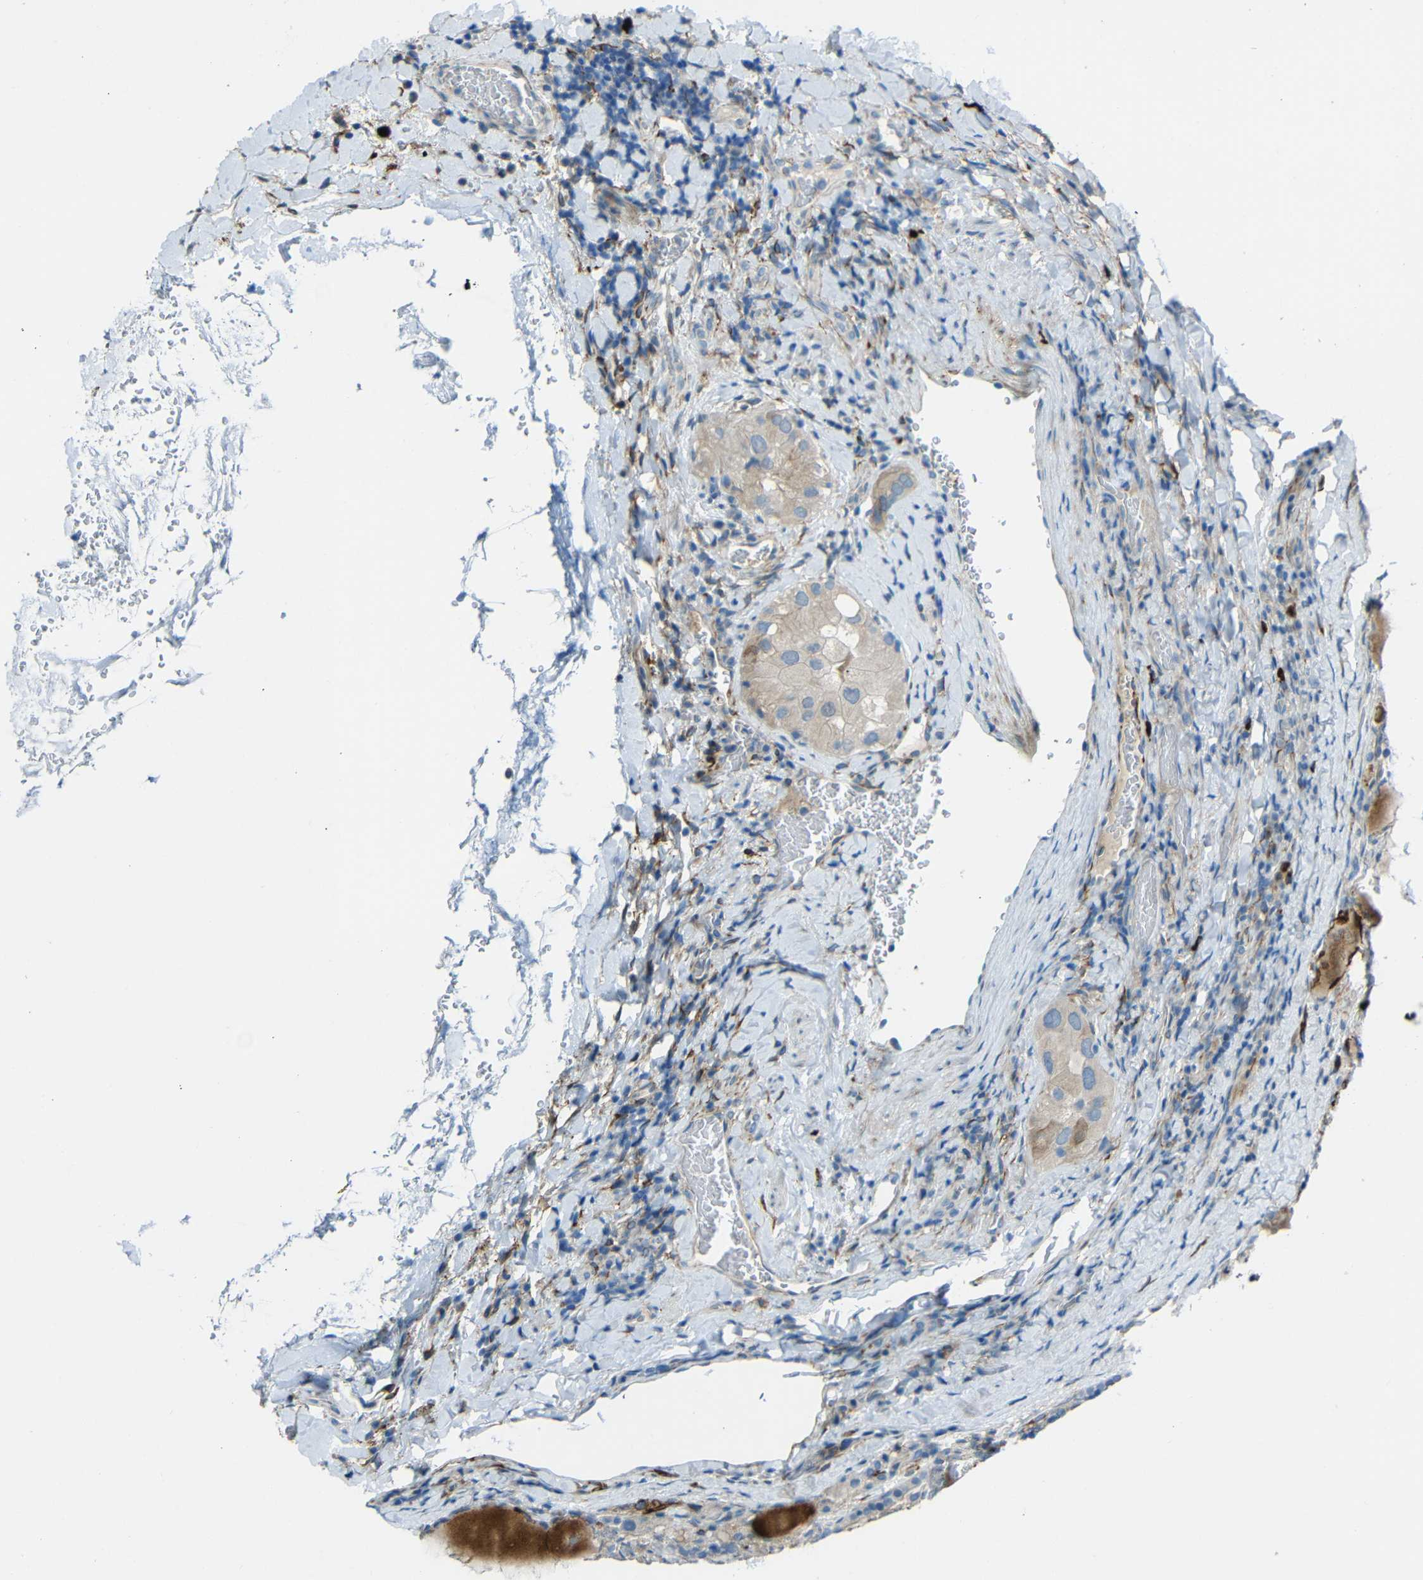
{"staining": {"intensity": "strong", "quantity": "<25%", "location": "cytoplasmic/membranous"}, "tissue": "thyroid cancer", "cell_type": "Tumor cells", "image_type": "cancer", "snomed": [{"axis": "morphology", "description": "Papillary adenocarcinoma, NOS"}, {"axis": "topography", "description": "Thyroid gland"}], "caption": "Thyroid cancer tissue reveals strong cytoplasmic/membranous positivity in approximately <25% of tumor cells", "gene": "DCLK1", "patient": {"sex": "female", "age": 42}}